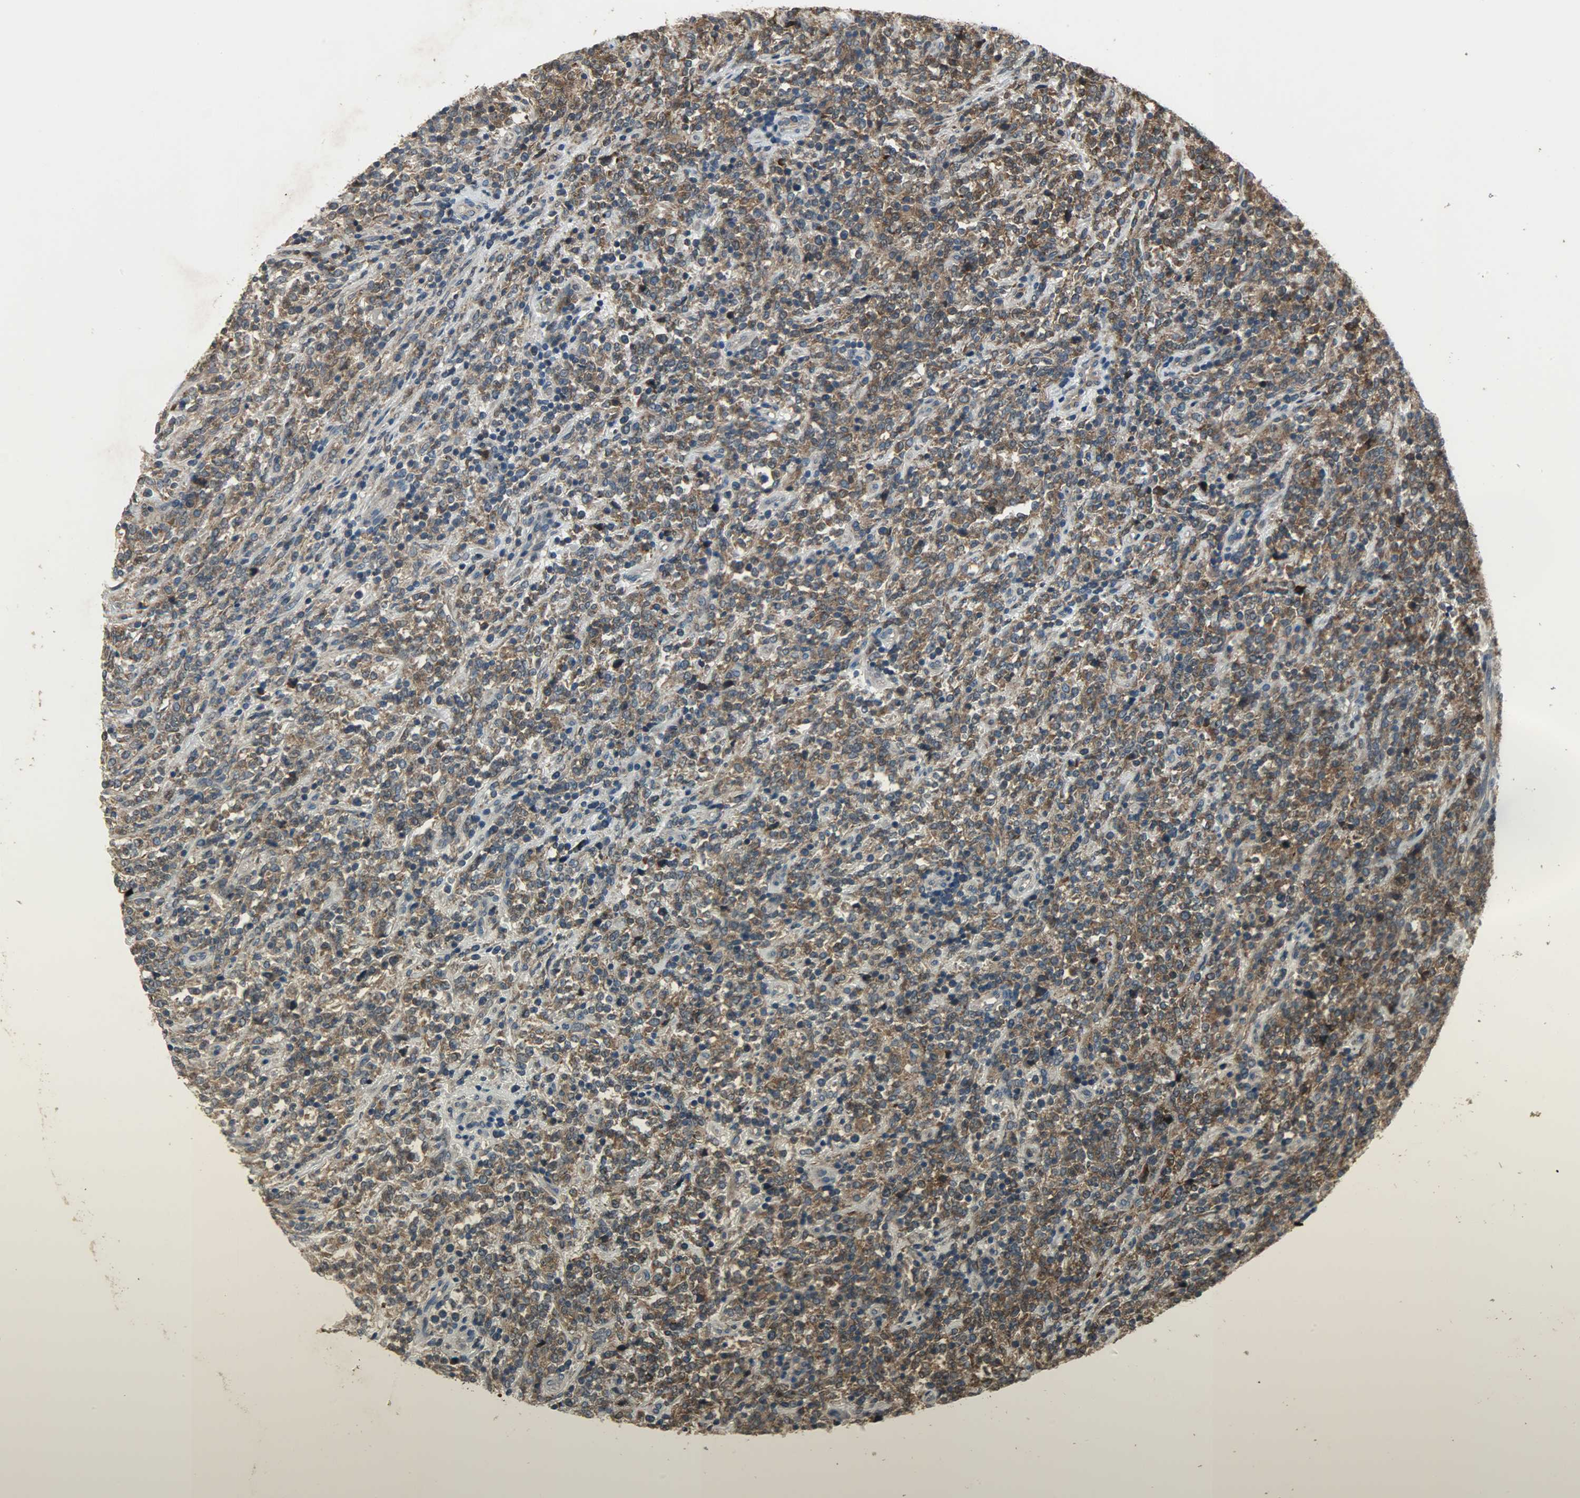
{"staining": {"intensity": "strong", "quantity": ">75%", "location": "cytoplasmic/membranous"}, "tissue": "lymphoma", "cell_type": "Tumor cells", "image_type": "cancer", "snomed": [{"axis": "morphology", "description": "Malignant lymphoma, non-Hodgkin's type, High grade"}, {"axis": "topography", "description": "Soft tissue"}], "caption": "Protein staining of lymphoma tissue exhibits strong cytoplasmic/membranous positivity in approximately >75% of tumor cells.", "gene": "AMT", "patient": {"sex": "male", "age": 18}}